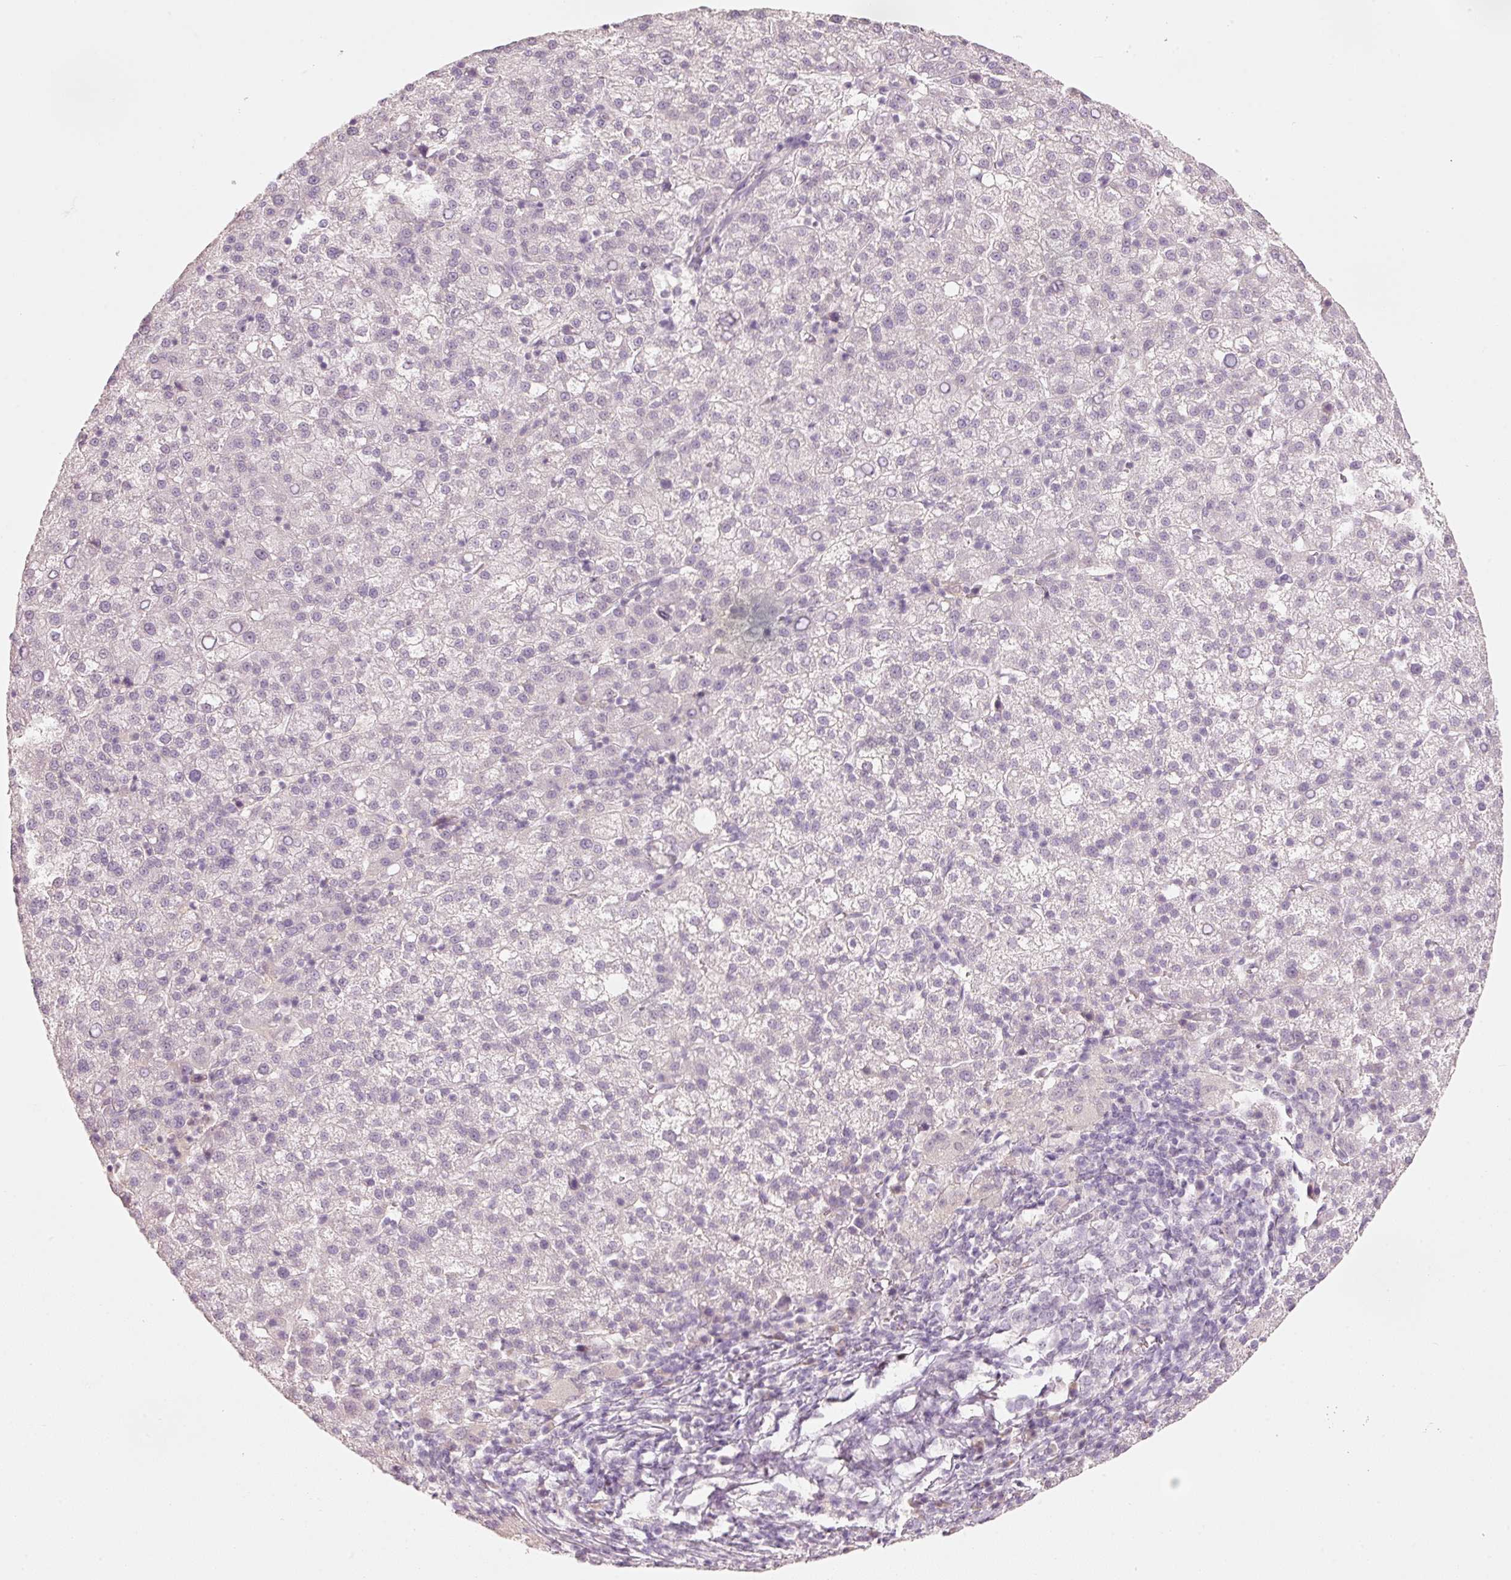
{"staining": {"intensity": "negative", "quantity": "none", "location": "none"}, "tissue": "liver cancer", "cell_type": "Tumor cells", "image_type": "cancer", "snomed": [{"axis": "morphology", "description": "Carcinoma, Hepatocellular, NOS"}, {"axis": "topography", "description": "Liver"}], "caption": "This is a micrograph of immunohistochemistry staining of liver cancer (hepatocellular carcinoma), which shows no expression in tumor cells.", "gene": "STEAP1", "patient": {"sex": "female", "age": 58}}